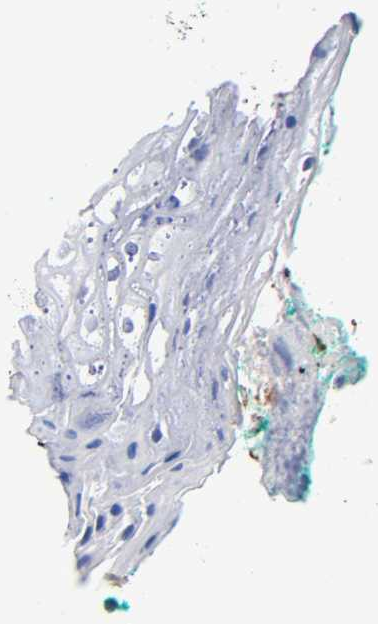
{"staining": {"intensity": "negative", "quantity": "none", "location": "none"}, "tissue": "oral mucosa", "cell_type": "Squamous epithelial cells", "image_type": "normal", "snomed": [{"axis": "morphology", "description": "Normal tissue, NOS"}, {"axis": "morphology", "description": "Squamous cell carcinoma, NOS"}, {"axis": "topography", "description": "Skeletal muscle"}, {"axis": "topography", "description": "Oral tissue"}, {"axis": "topography", "description": "Head-Neck"}], "caption": "Oral mucosa stained for a protein using IHC demonstrates no staining squamous epithelial cells.", "gene": "ICAM1", "patient": {"sex": "female", "age": 84}}